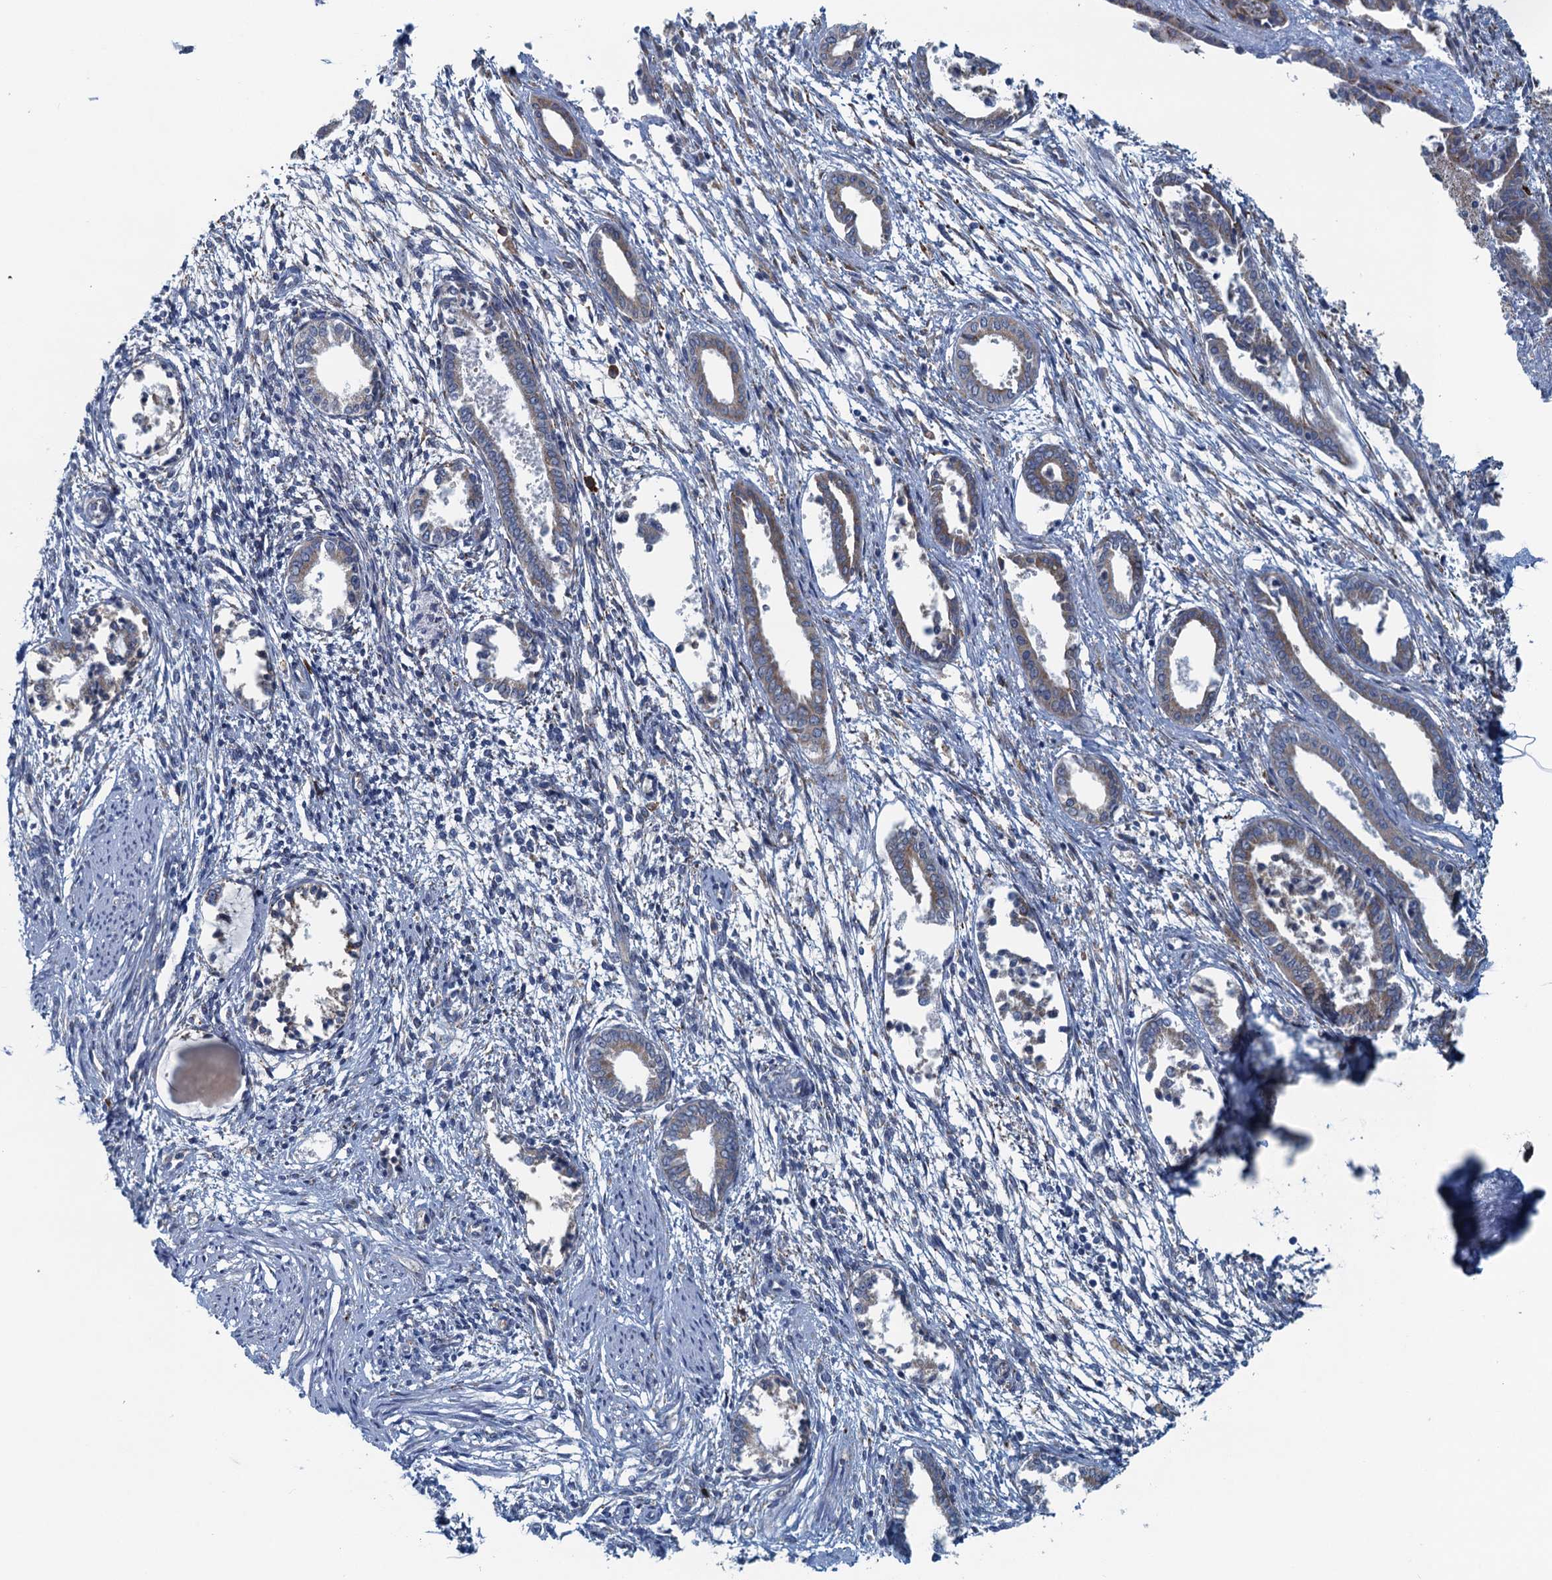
{"staining": {"intensity": "negative", "quantity": "none", "location": "none"}, "tissue": "endometrium", "cell_type": "Cells in endometrial stroma", "image_type": "normal", "snomed": [{"axis": "morphology", "description": "Normal tissue, NOS"}, {"axis": "topography", "description": "Endometrium"}], "caption": "Histopathology image shows no protein positivity in cells in endometrial stroma of benign endometrium.", "gene": "MYDGF", "patient": {"sex": "female", "age": 56}}